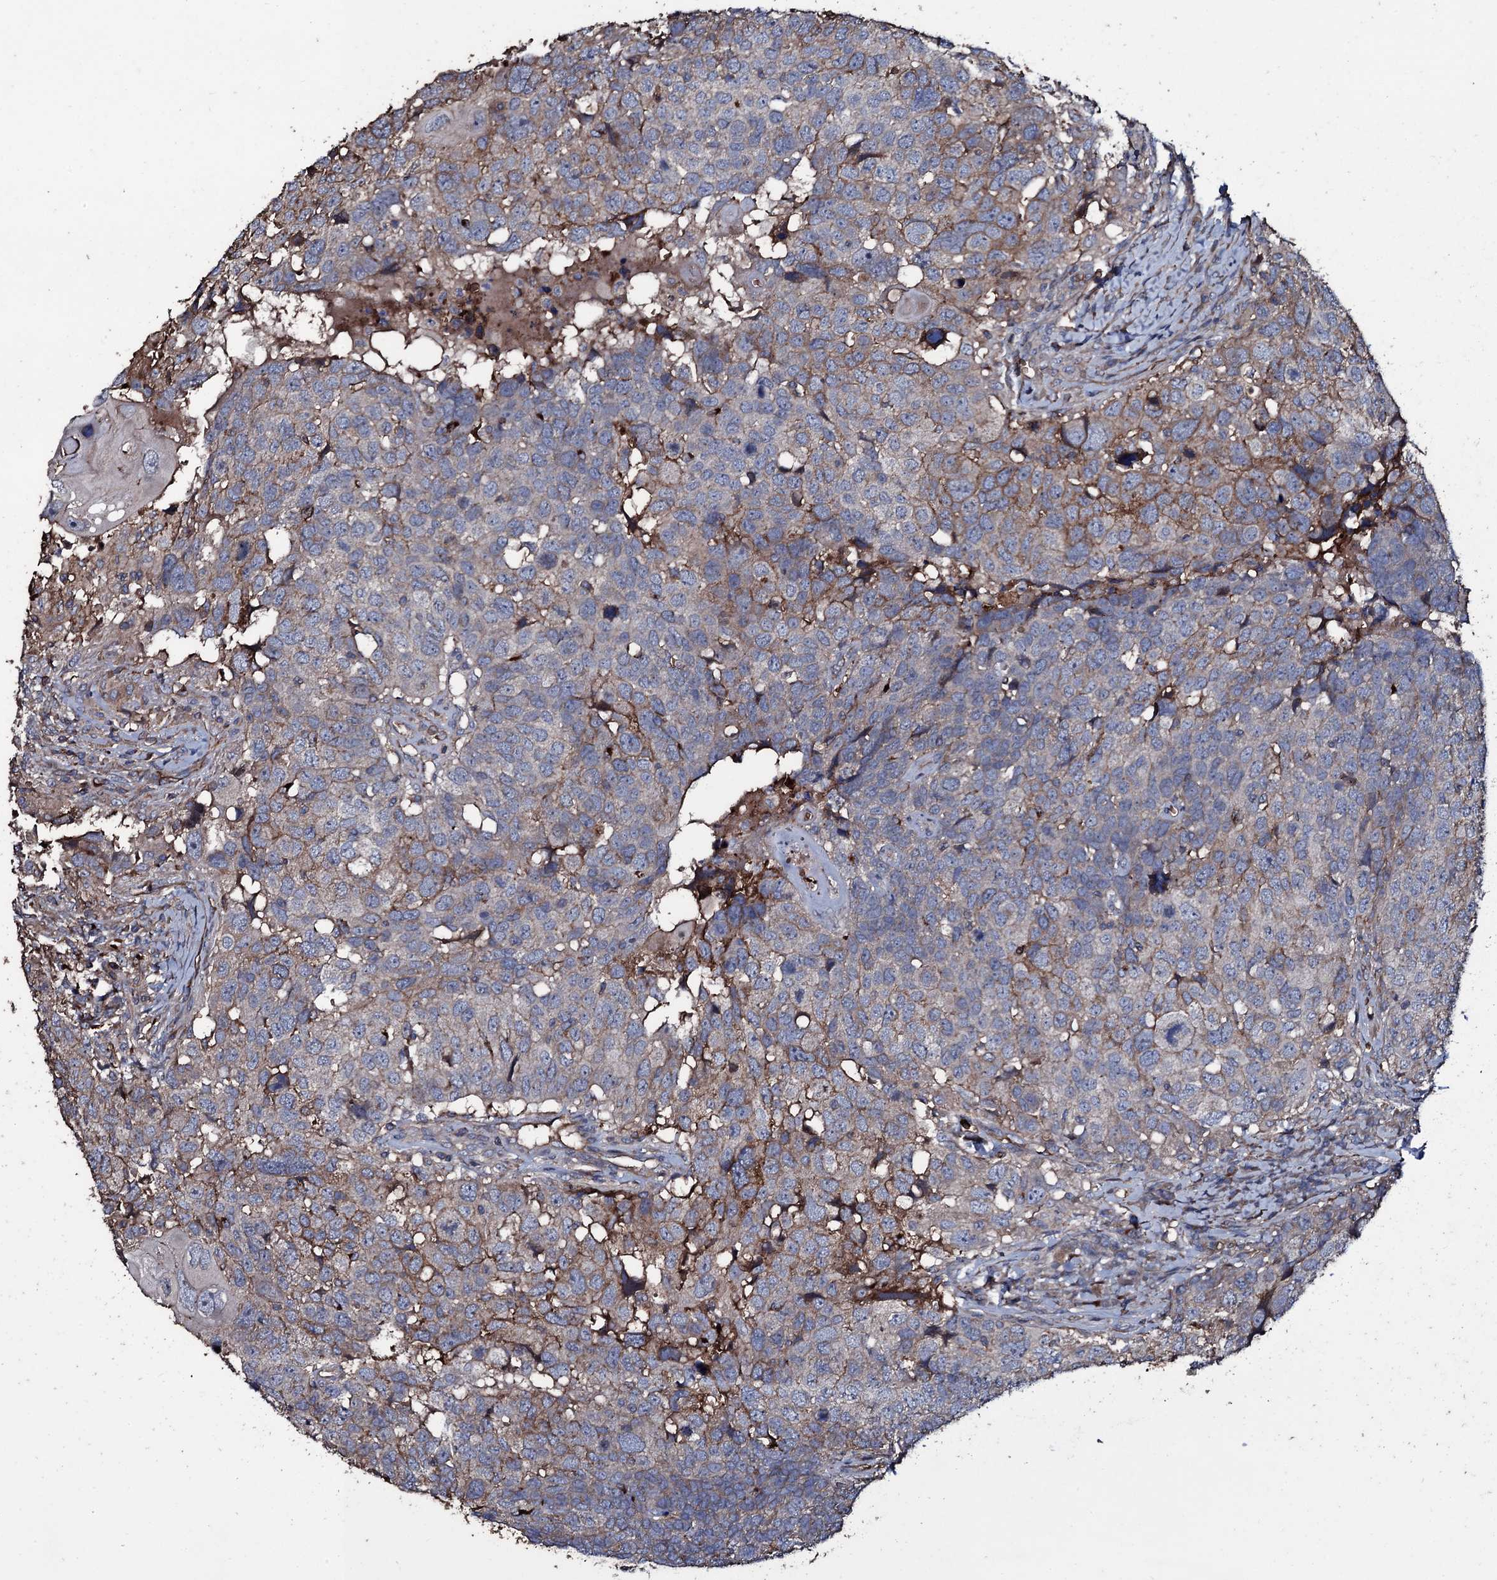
{"staining": {"intensity": "weak", "quantity": "25%-75%", "location": "cytoplasmic/membranous"}, "tissue": "head and neck cancer", "cell_type": "Tumor cells", "image_type": "cancer", "snomed": [{"axis": "morphology", "description": "Squamous cell carcinoma, NOS"}, {"axis": "topography", "description": "Head-Neck"}], "caption": "Head and neck cancer (squamous cell carcinoma) stained with a brown dye shows weak cytoplasmic/membranous positive staining in approximately 25%-75% of tumor cells.", "gene": "ZSWIM8", "patient": {"sex": "male", "age": 66}}